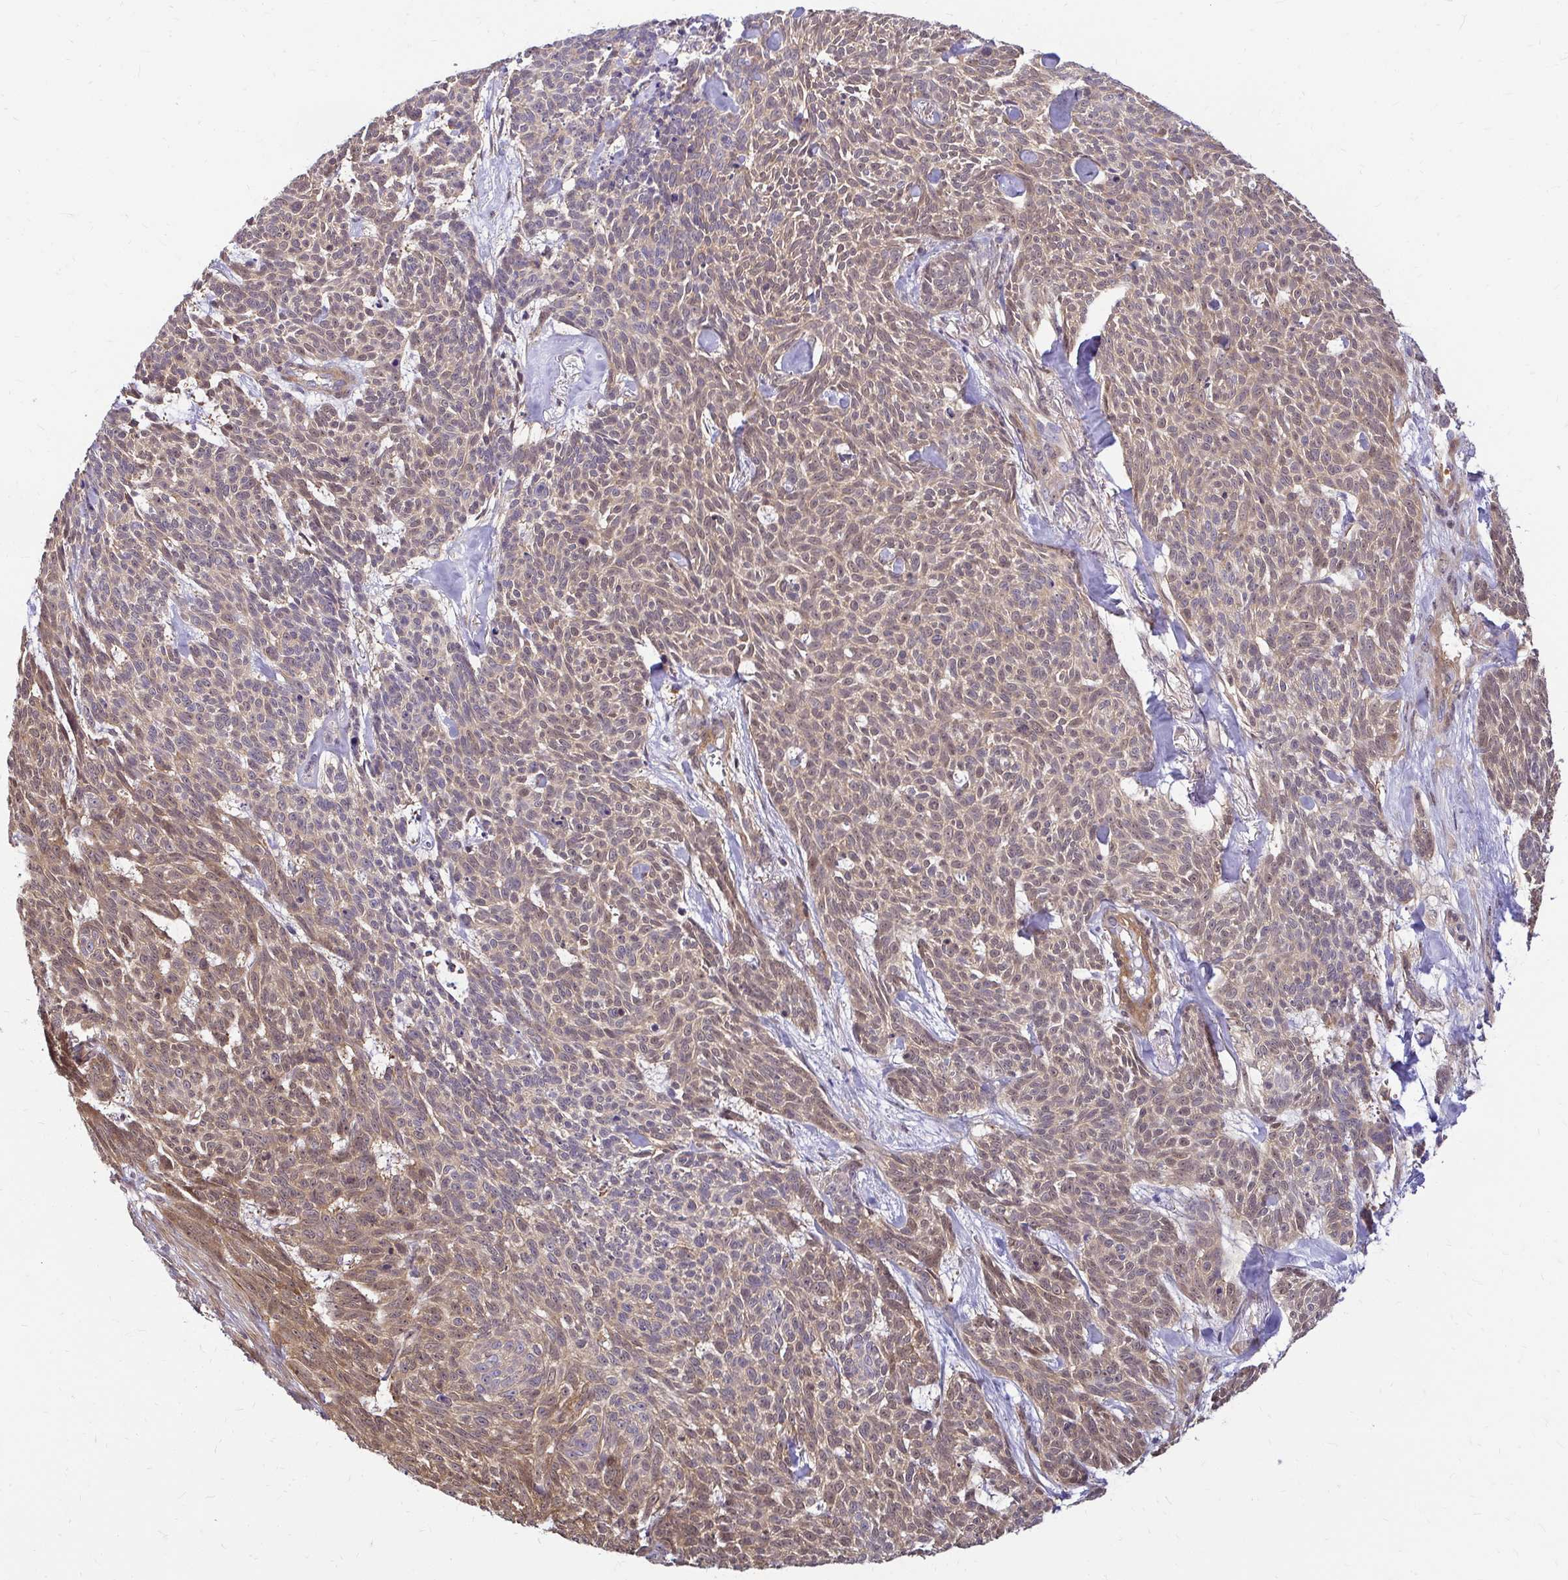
{"staining": {"intensity": "moderate", "quantity": ">75%", "location": "cytoplasmic/membranous"}, "tissue": "skin cancer", "cell_type": "Tumor cells", "image_type": "cancer", "snomed": [{"axis": "morphology", "description": "Basal cell carcinoma"}, {"axis": "topography", "description": "Skin"}], "caption": "High-power microscopy captured an immunohistochemistry (IHC) image of skin cancer (basal cell carcinoma), revealing moderate cytoplasmic/membranous staining in approximately >75% of tumor cells.", "gene": "YAP1", "patient": {"sex": "female", "age": 93}}